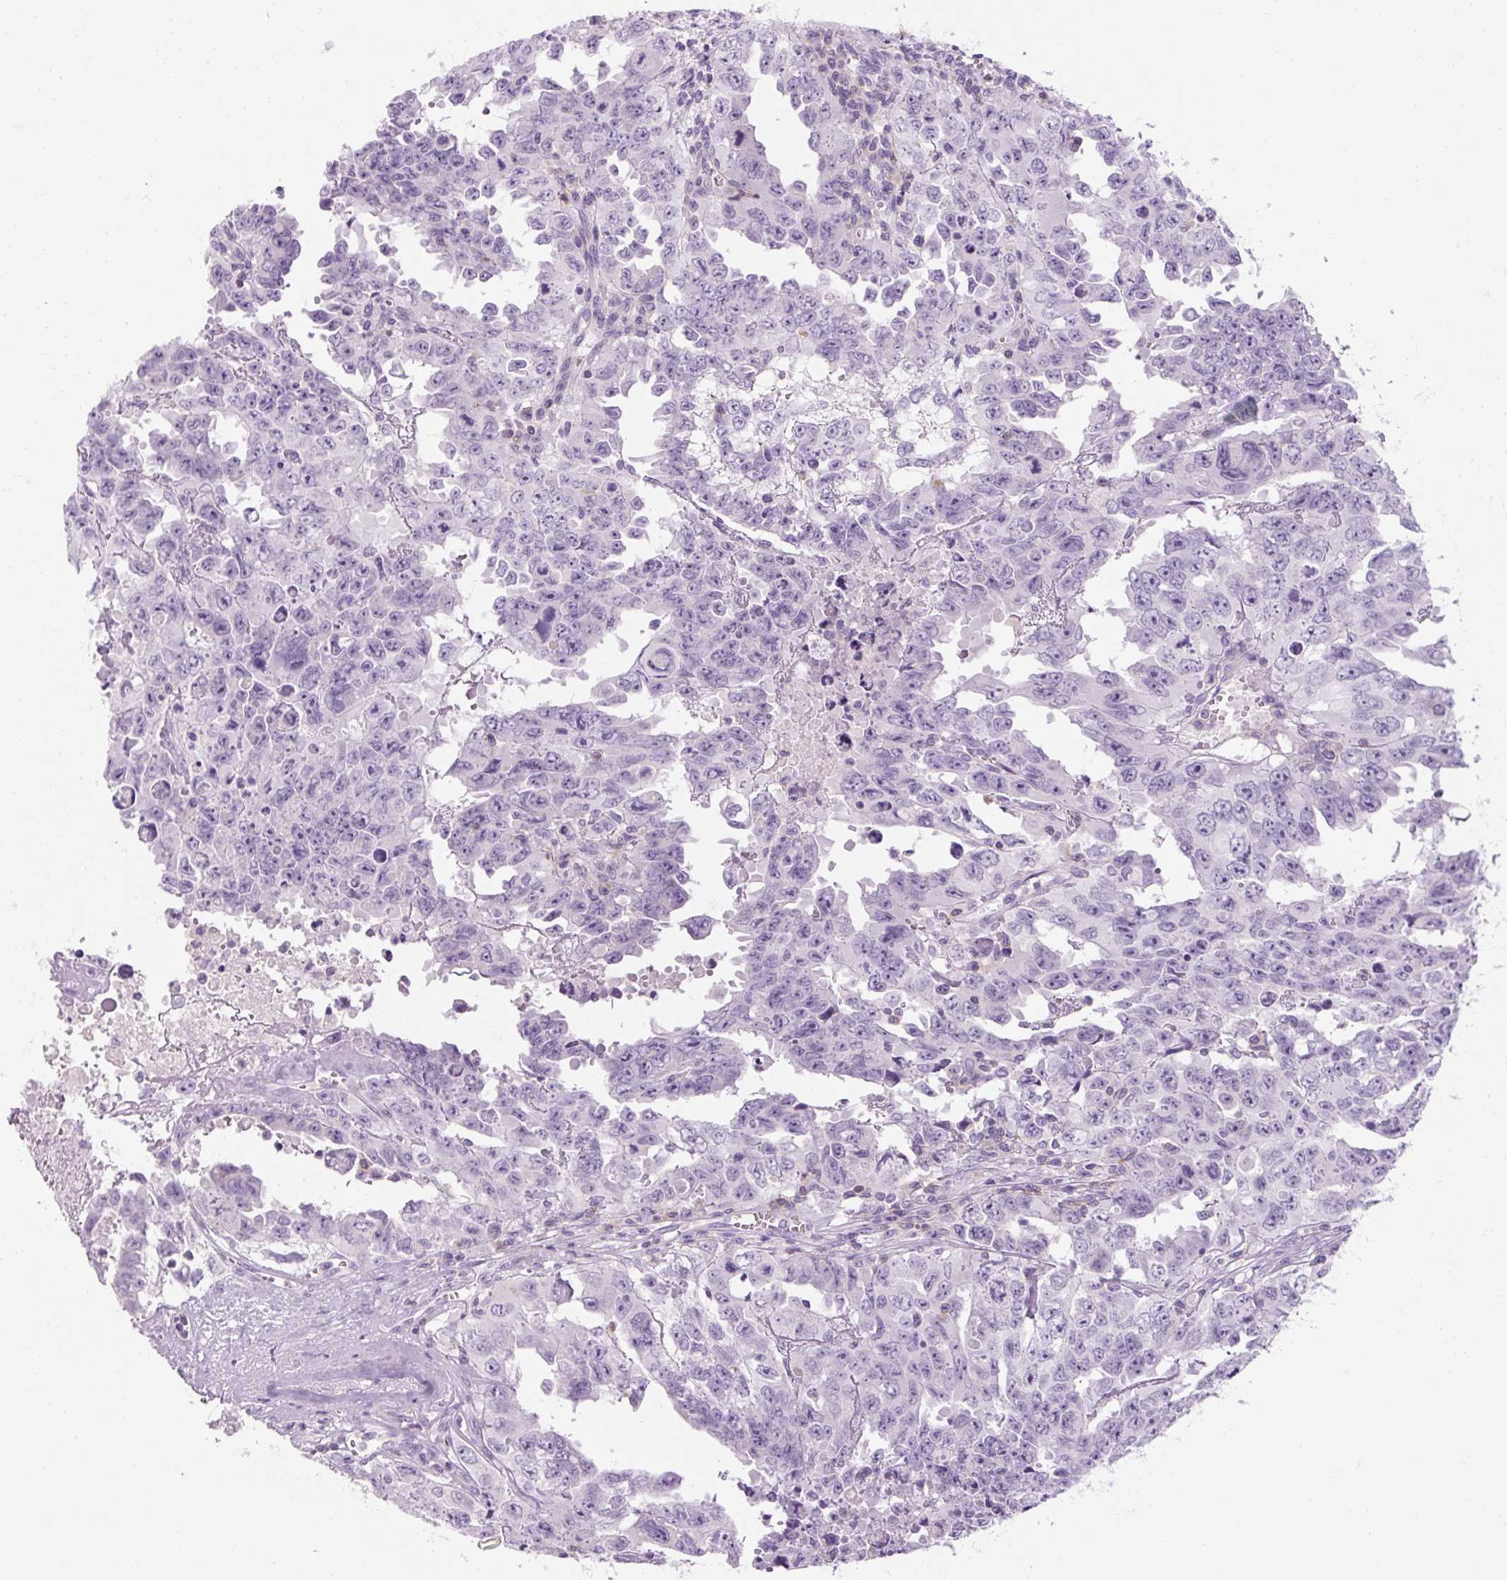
{"staining": {"intensity": "negative", "quantity": "none", "location": "none"}, "tissue": "testis cancer", "cell_type": "Tumor cells", "image_type": "cancer", "snomed": [{"axis": "morphology", "description": "Carcinoma, Embryonal, NOS"}, {"axis": "topography", "description": "Testis"}], "caption": "There is no significant expression in tumor cells of testis cancer.", "gene": "TIGD2", "patient": {"sex": "male", "age": 24}}